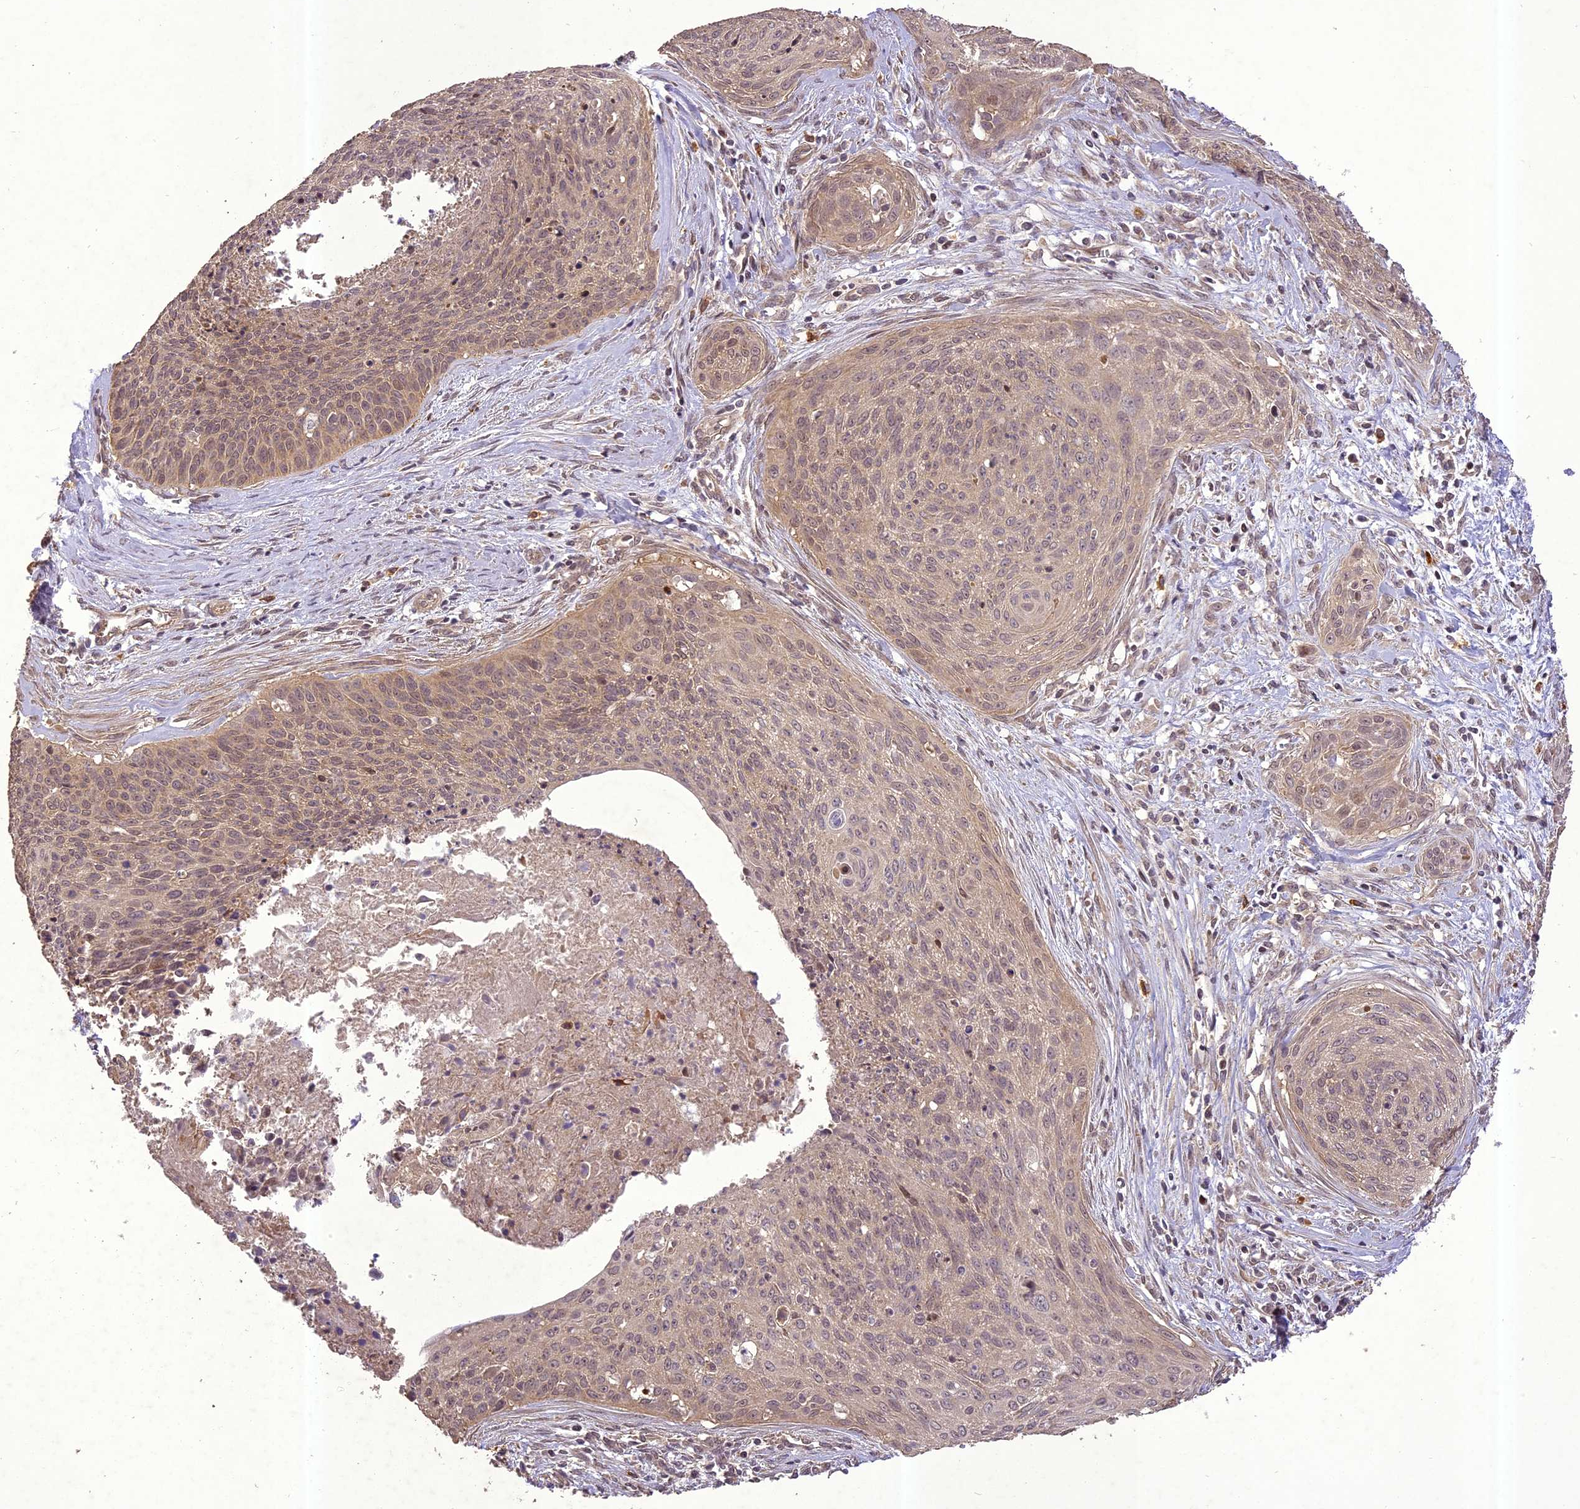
{"staining": {"intensity": "weak", "quantity": "<25%", "location": "cytoplasmic/membranous,nuclear"}, "tissue": "cervical cancer", "cell_type": "Tumor cells", "image_type": "cancer", "snomed": [{"axis": "morphology", "description": "Squamous cell carcinoma, NOS"}, {"axis": "topography", "description": "Cervix"}], "caption": "This is an immunohistochemistry (IHC) photomicrograph of human cervical squamous cell carcinoma. There is no expression in tumor cells.", "gene": "TIGD7", "patient": {"sex": "female", "age": 55}}